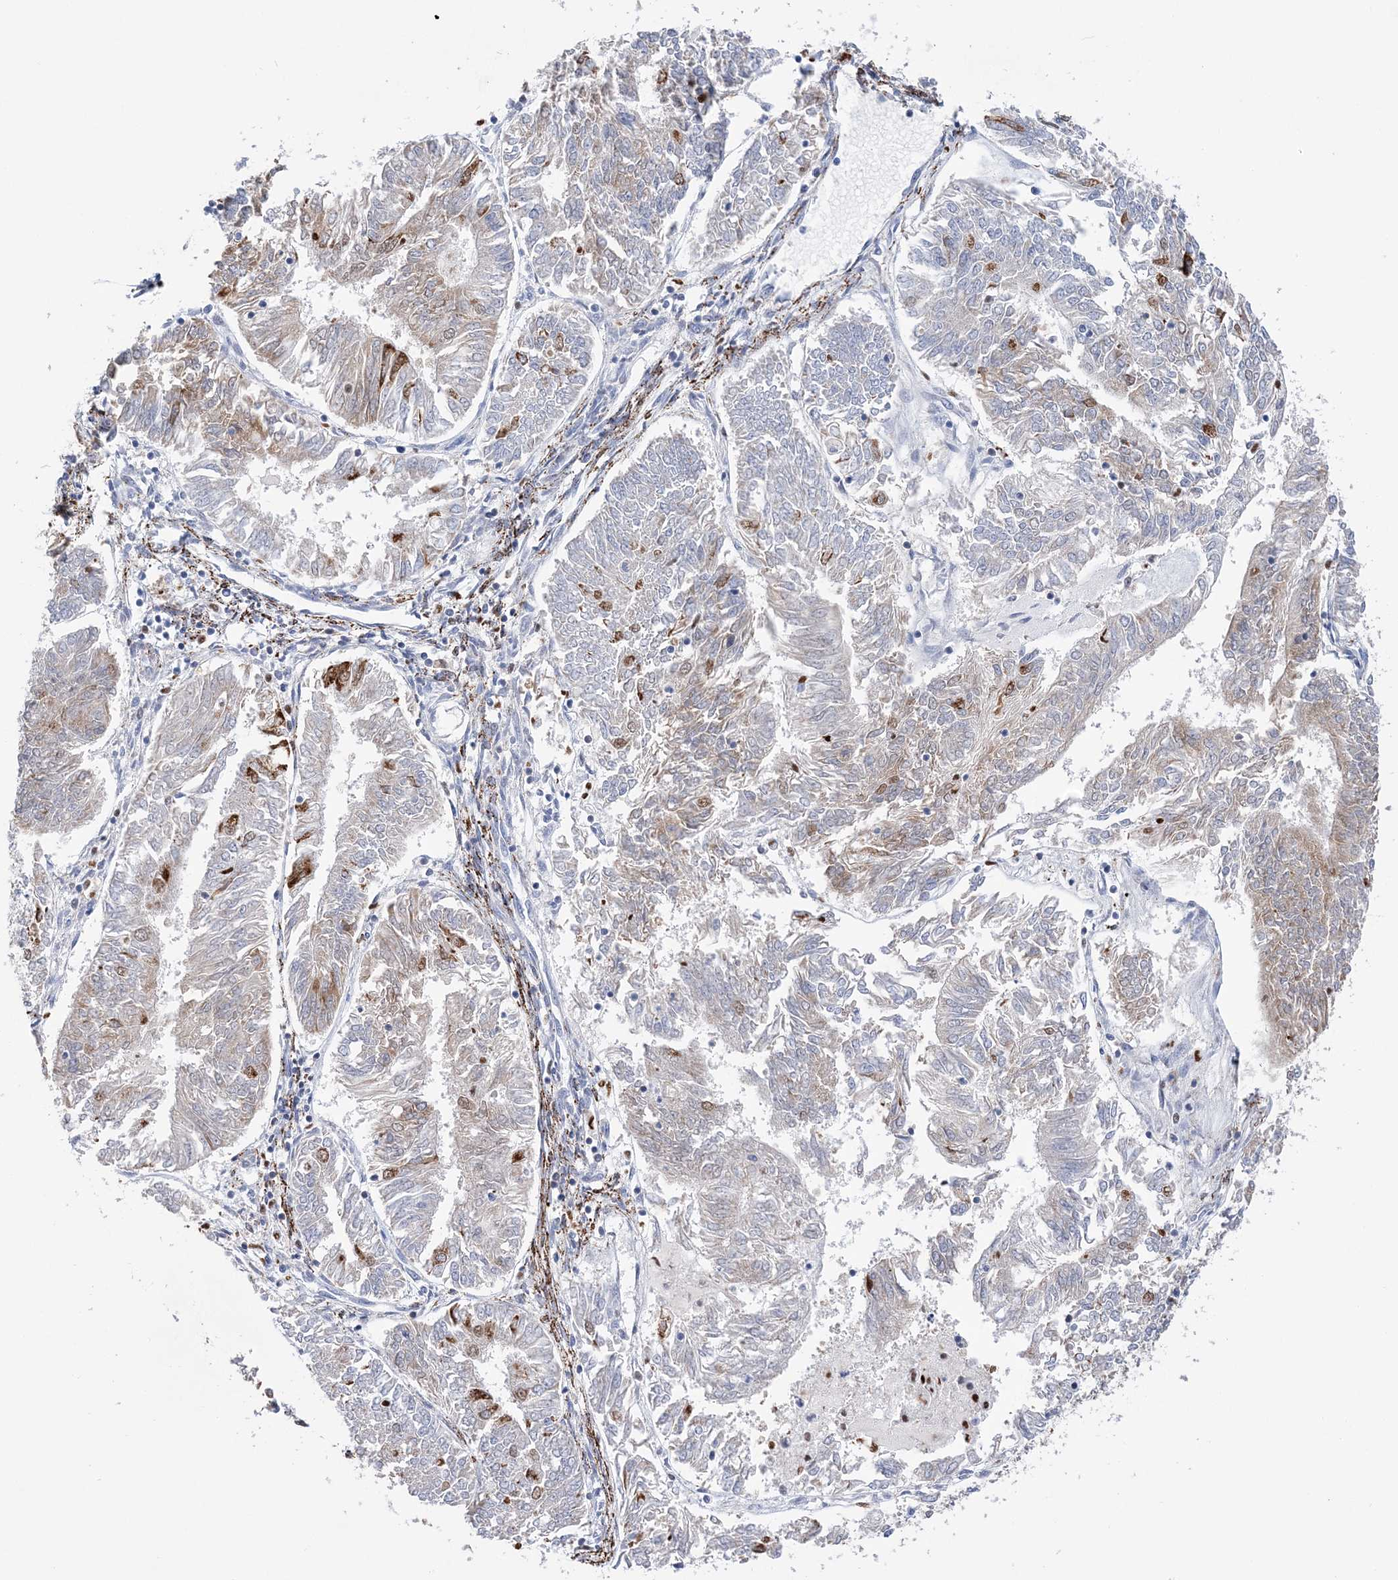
{"staining": {"intensity": "moderate", "quantity": "25%-75%", "location": "cytoplasmic/membranous"}, "tissue": "endometrial cancer", "cell_type": "Tumor cells", "image_type": "cancer", "snomed": [{"axis": "morphology", "description": "Adenocarcinoma, NOS"}, {"axis": "topography", "description": "Endometrium"}], "caption": "Immunohistochemistry staining of endometrial cancer, which shows medium levels of moderate cytoplasmic/membranous staining in about 25%-75% of tumor cells indicating moderate cytoplasmic/membranous protein staining. The staining was performed using DAB (3,3'-diaminobenzidine) (brown) for protein detection and nuclei were counterstained in hematoxylin (blue).", "gene": "NIT2", "patient": {"sex": "female", "age": 58}}